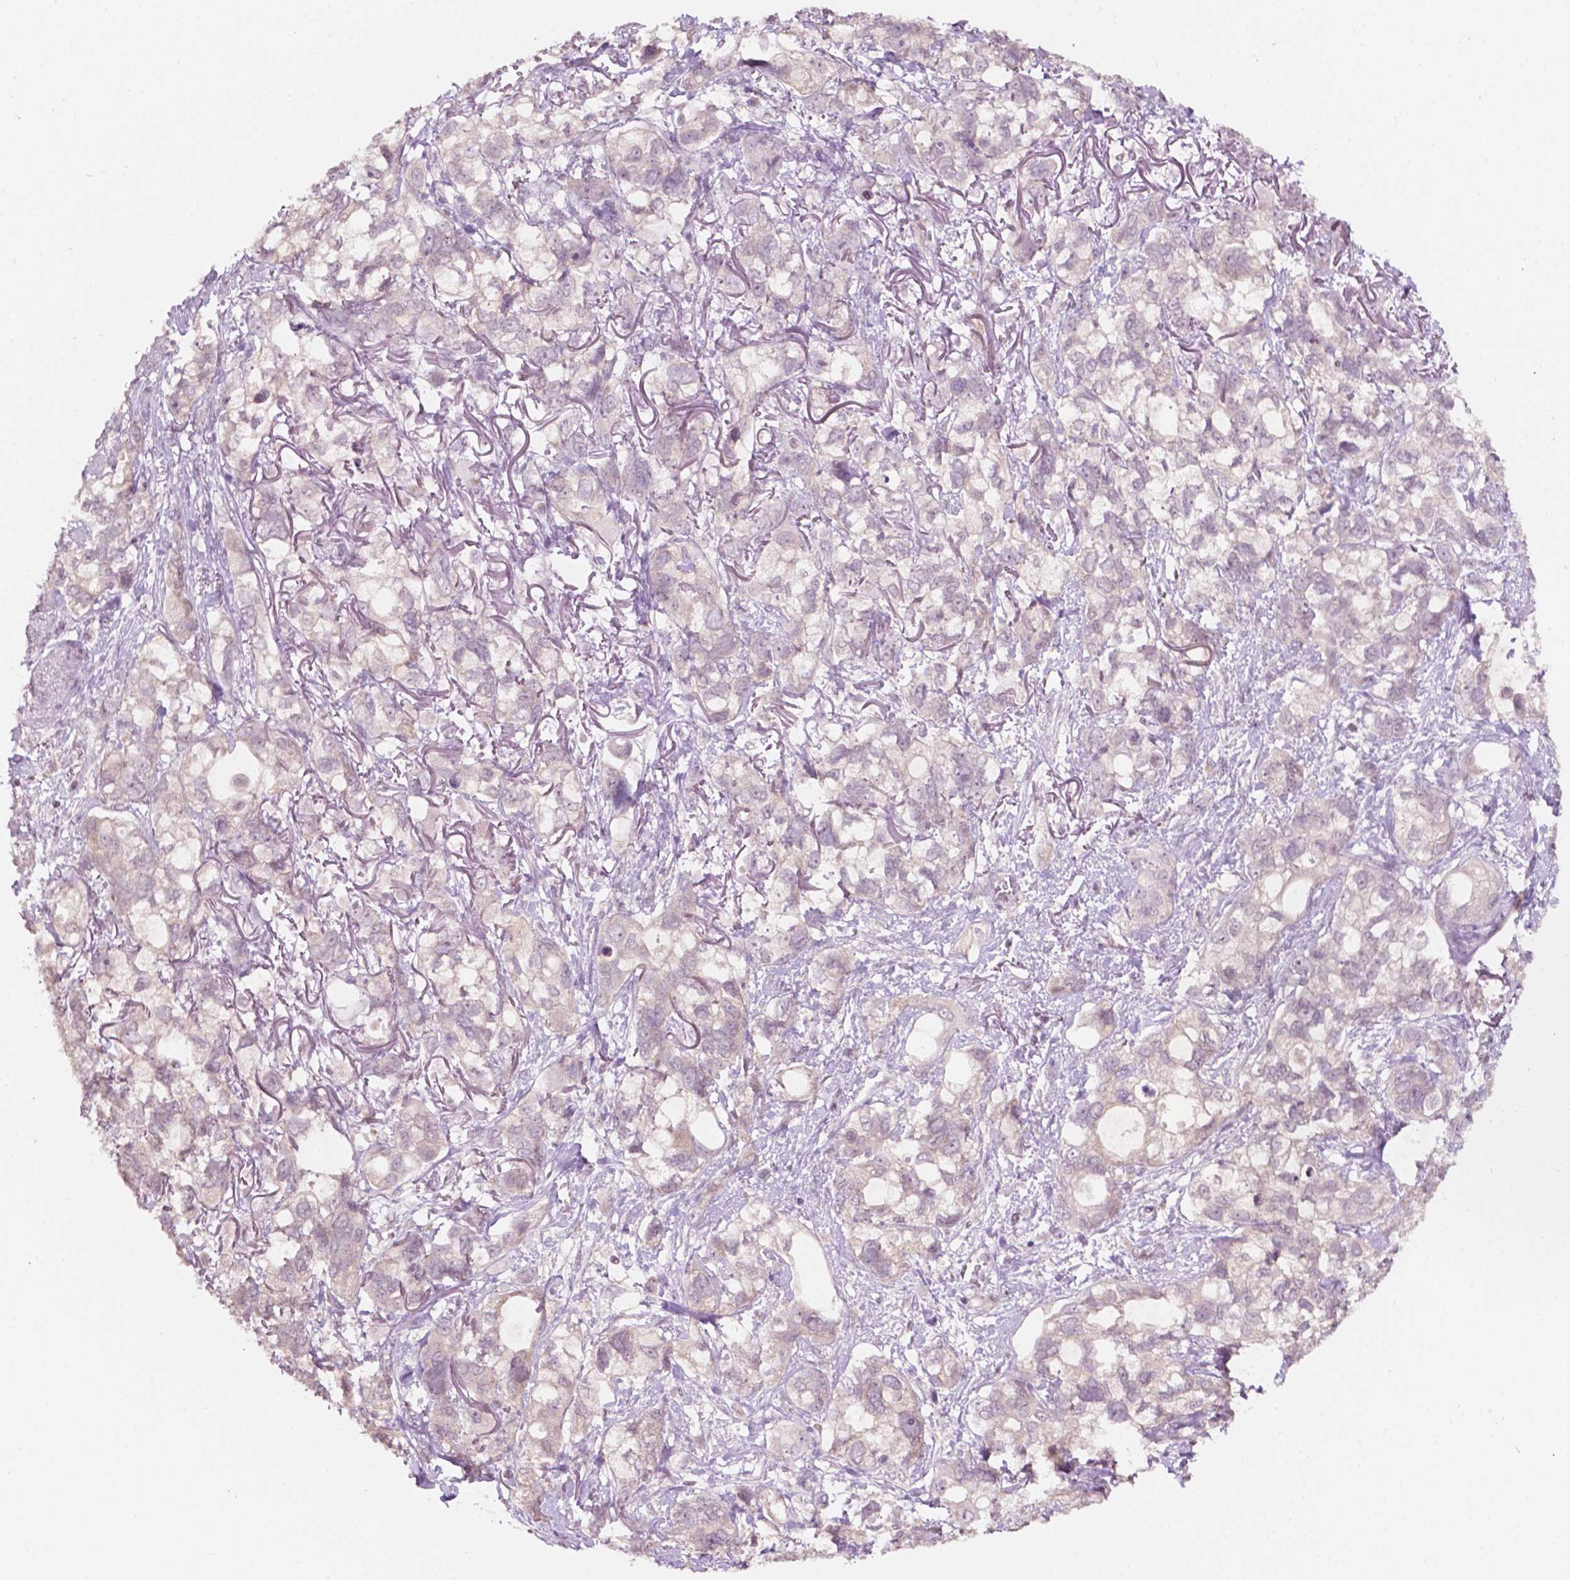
{"staining": {"intensity": "negative", "quantity": "none", "location": "none"}, "tissue": "stomach cancer", "cell_type": "Tumor cells", "image_type": "cancer", "snomed": [{"axis": "morphology", "description": "Adenocarcinoma, NOS"}, {"axis": "topography", "description": "Stomach, upper"}], "caption": "DAB immunohistochemical staining of stomach cancer (adenocarcinoma) displays no significant staining in tumor cells.", "gene": "NOS1AP", "patient": {"sex": "female", "age": 81}}